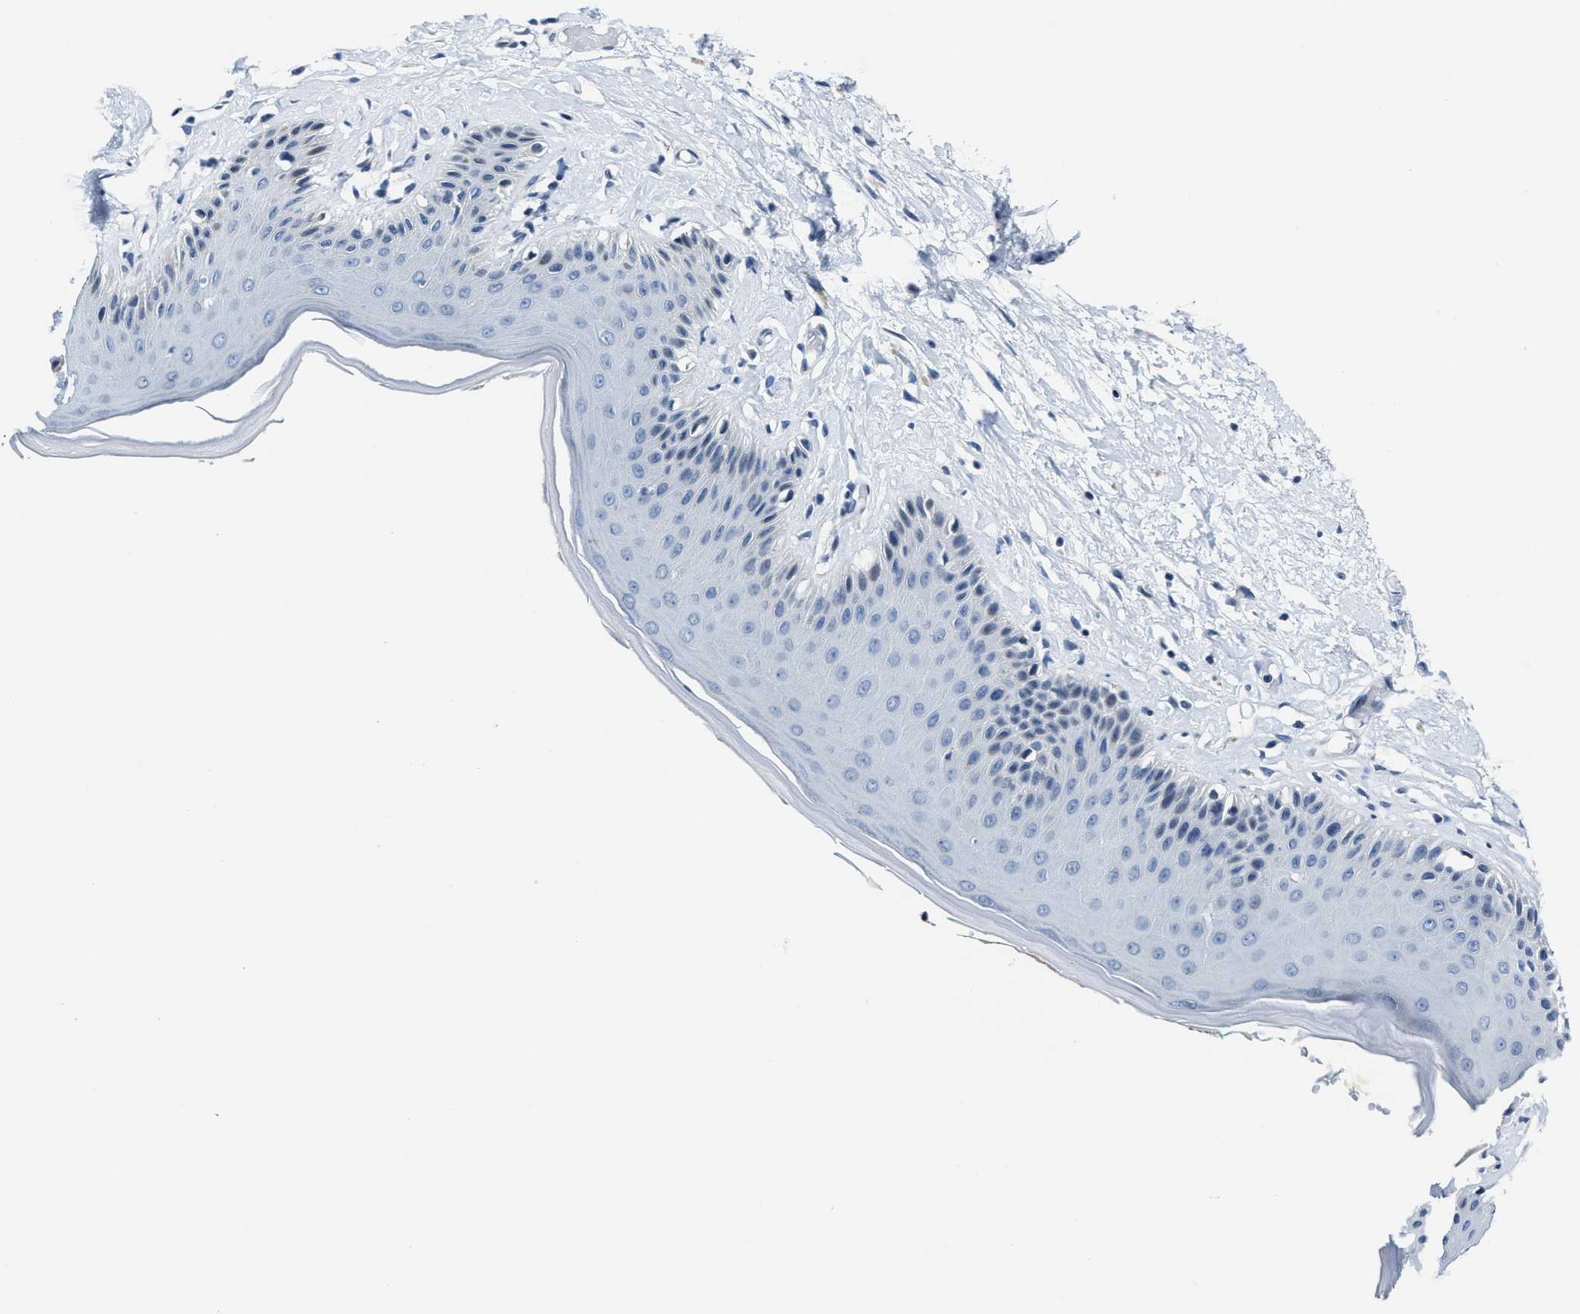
{"staining": {"intensity": "weak", "quantity": "<25%", "location": "cytoplasmic/membranous"}, "tissue": "skin", "cell_type": "Epidermal cells", "image_type": "normal", "snomed": [{"axis": "morphology", "description": "Normal tissue, NOS"}, {"axis": "topography", "description": "Vulva"}], "caption": "Epidermal cells show no significant protein expression in benign skin. (DAB (3,3'-diaminobenzidine) IHC visualized using brightfield microscopy, high magnification).", "gene": "ASZ1", "patient": {"sex": "female", "age": 73}}